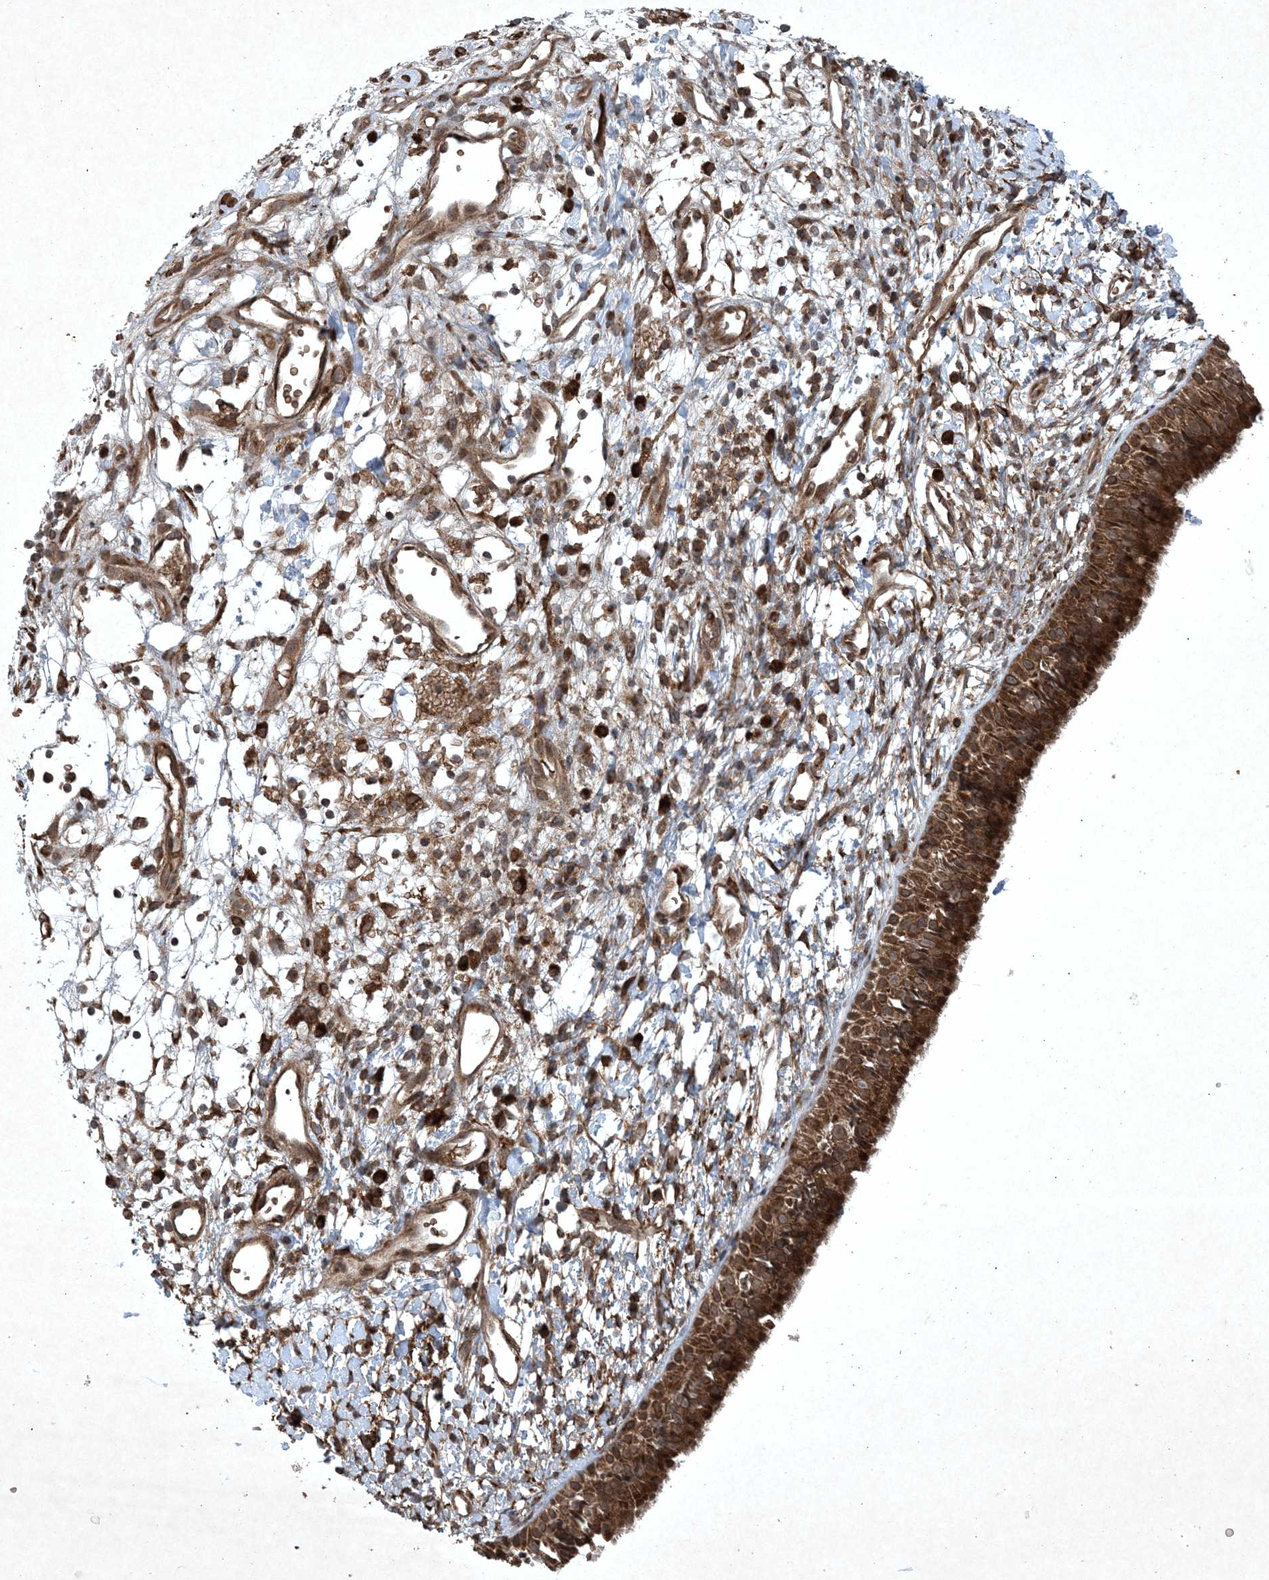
{"staining": {"intensity": "strong", "quantity": ">75%", "location": "cytoplasmic/membranous"}, "tissue": "nasopharynx", "cell_type": "Respiratory epithelial cells", "image_type": "normal", "snomed": [{"axis": "morphology", "description": "Normal tissue, NOS"}, {"axis": "topography", "description": "Nasopharynx"}], "caption": "DAB immunohistochemical staining of unremarkable human nasopharynx displays strong cytoplasmic/membranous protein expression in about >75% of respiratory epithelial cells.", "gene": "GNG5", "patient": {"sex": "male", "age": 22}}